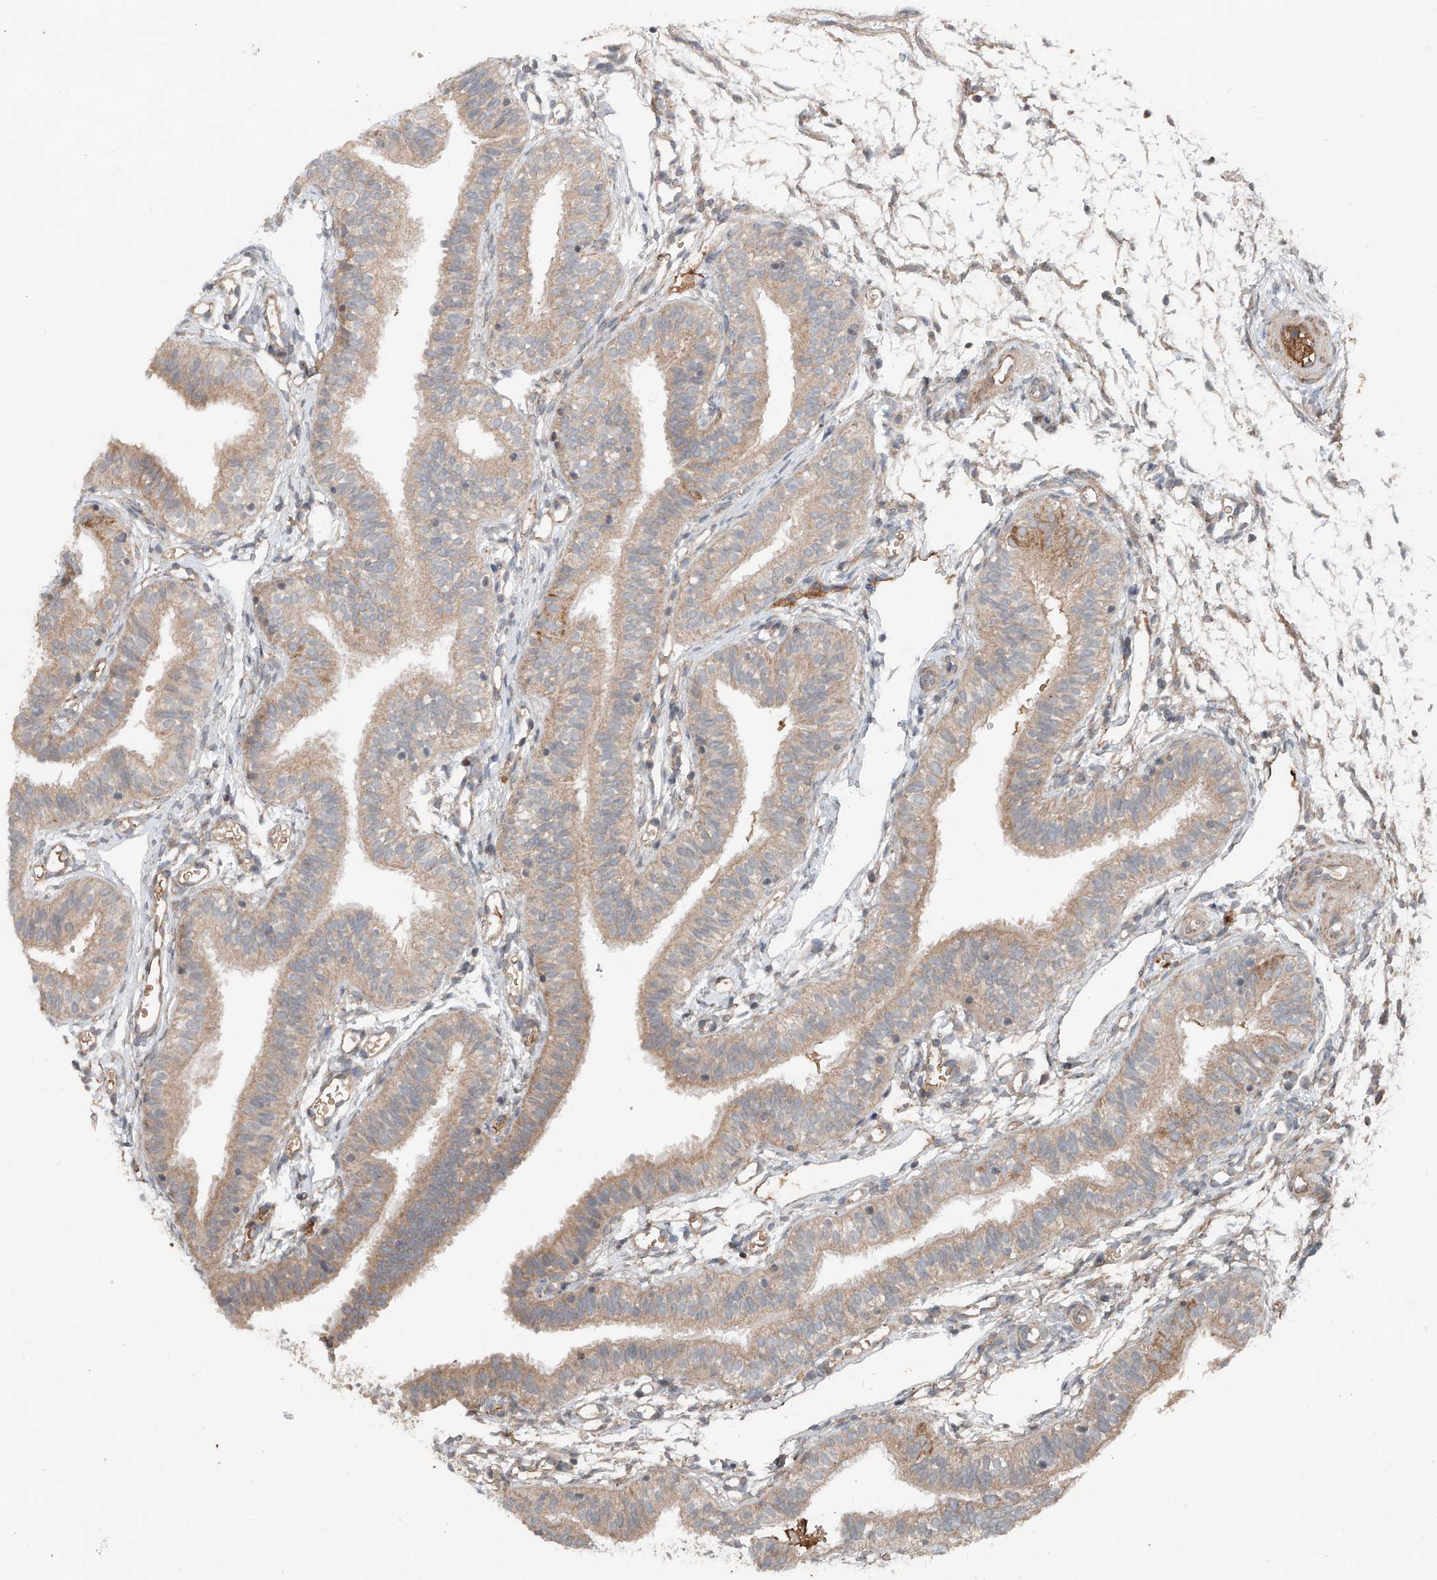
{"staining": {"intensity": "weak", "quantity": ">75%", "location": "cytoplasmic/membranous"}, "tissue": "fallopian tube", "cell_type": "Glandular cells", "image_type": "normal", "snomed": [{"axis": "morphology", "description": "Normal tissue, NOS"}, {"axis": "topography", "description": "Fallopian tube"}], "caption": "Weak cytoplasmic/membranous positivity is identified in approximately >75% of glandular cells in normal fallopian tube. (Brightfield microscopy of DAB IHC at high magnification).", "gene": "ADAM23", "patient": {"sex": "female", "age": 35}}